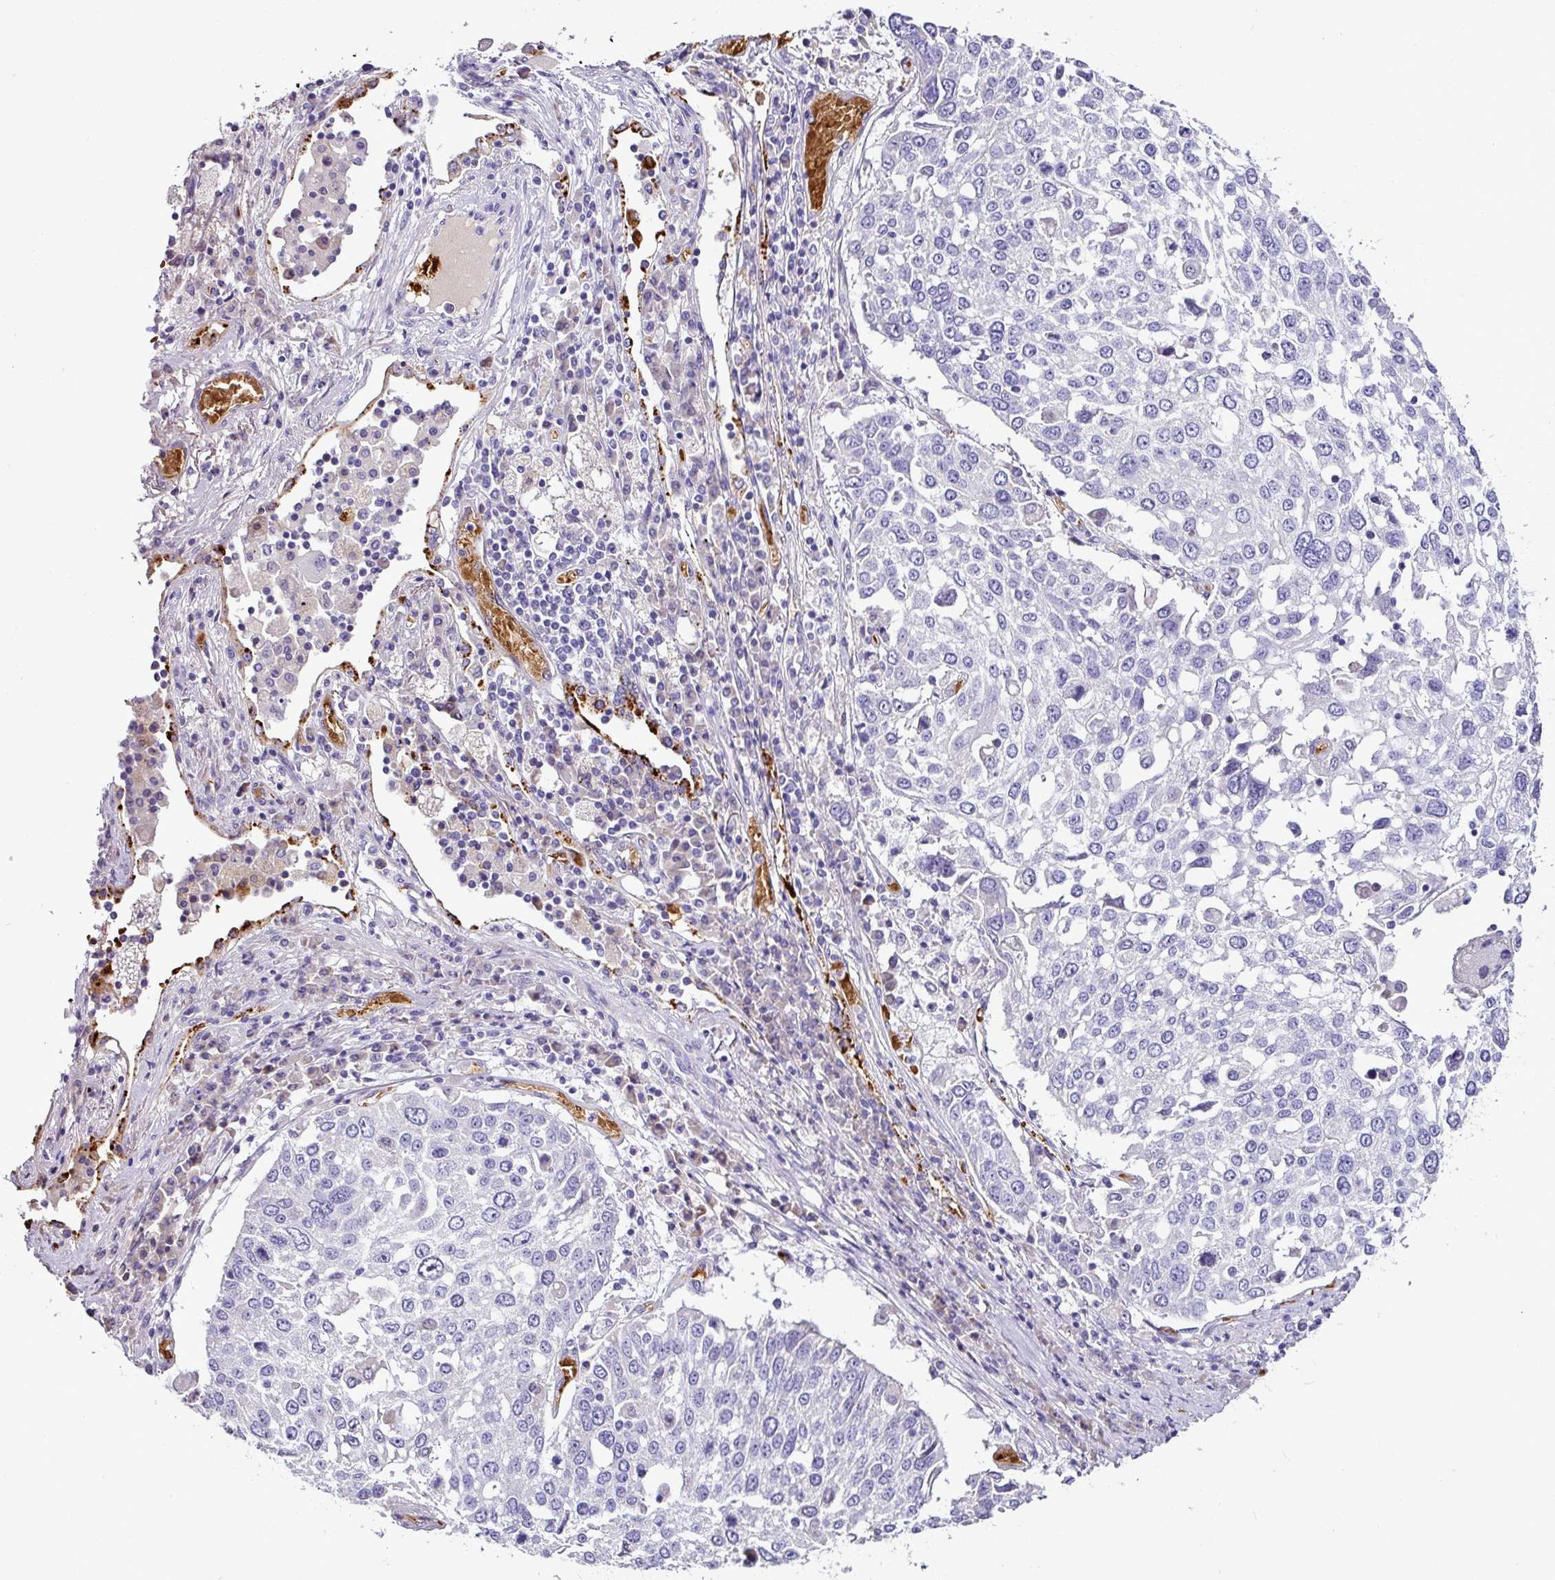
{"staining": {"intensity": "negative", "quantity": "none", "location": "none"}, "tissue": "lung cancer", "cell_type": "Tumor cells", "image_type": "cancer", "snomed": [{"axis": "morphology", "description": "Squamous cell carcinoma, NOS"}, {"axis": "topography", "description": "Lung"}], "caption": "Image shows no protein staining in tumor cells of lung cancer tissue.", "gene": "NAPSA", "patient": {"sex": "male", "age": 65}}